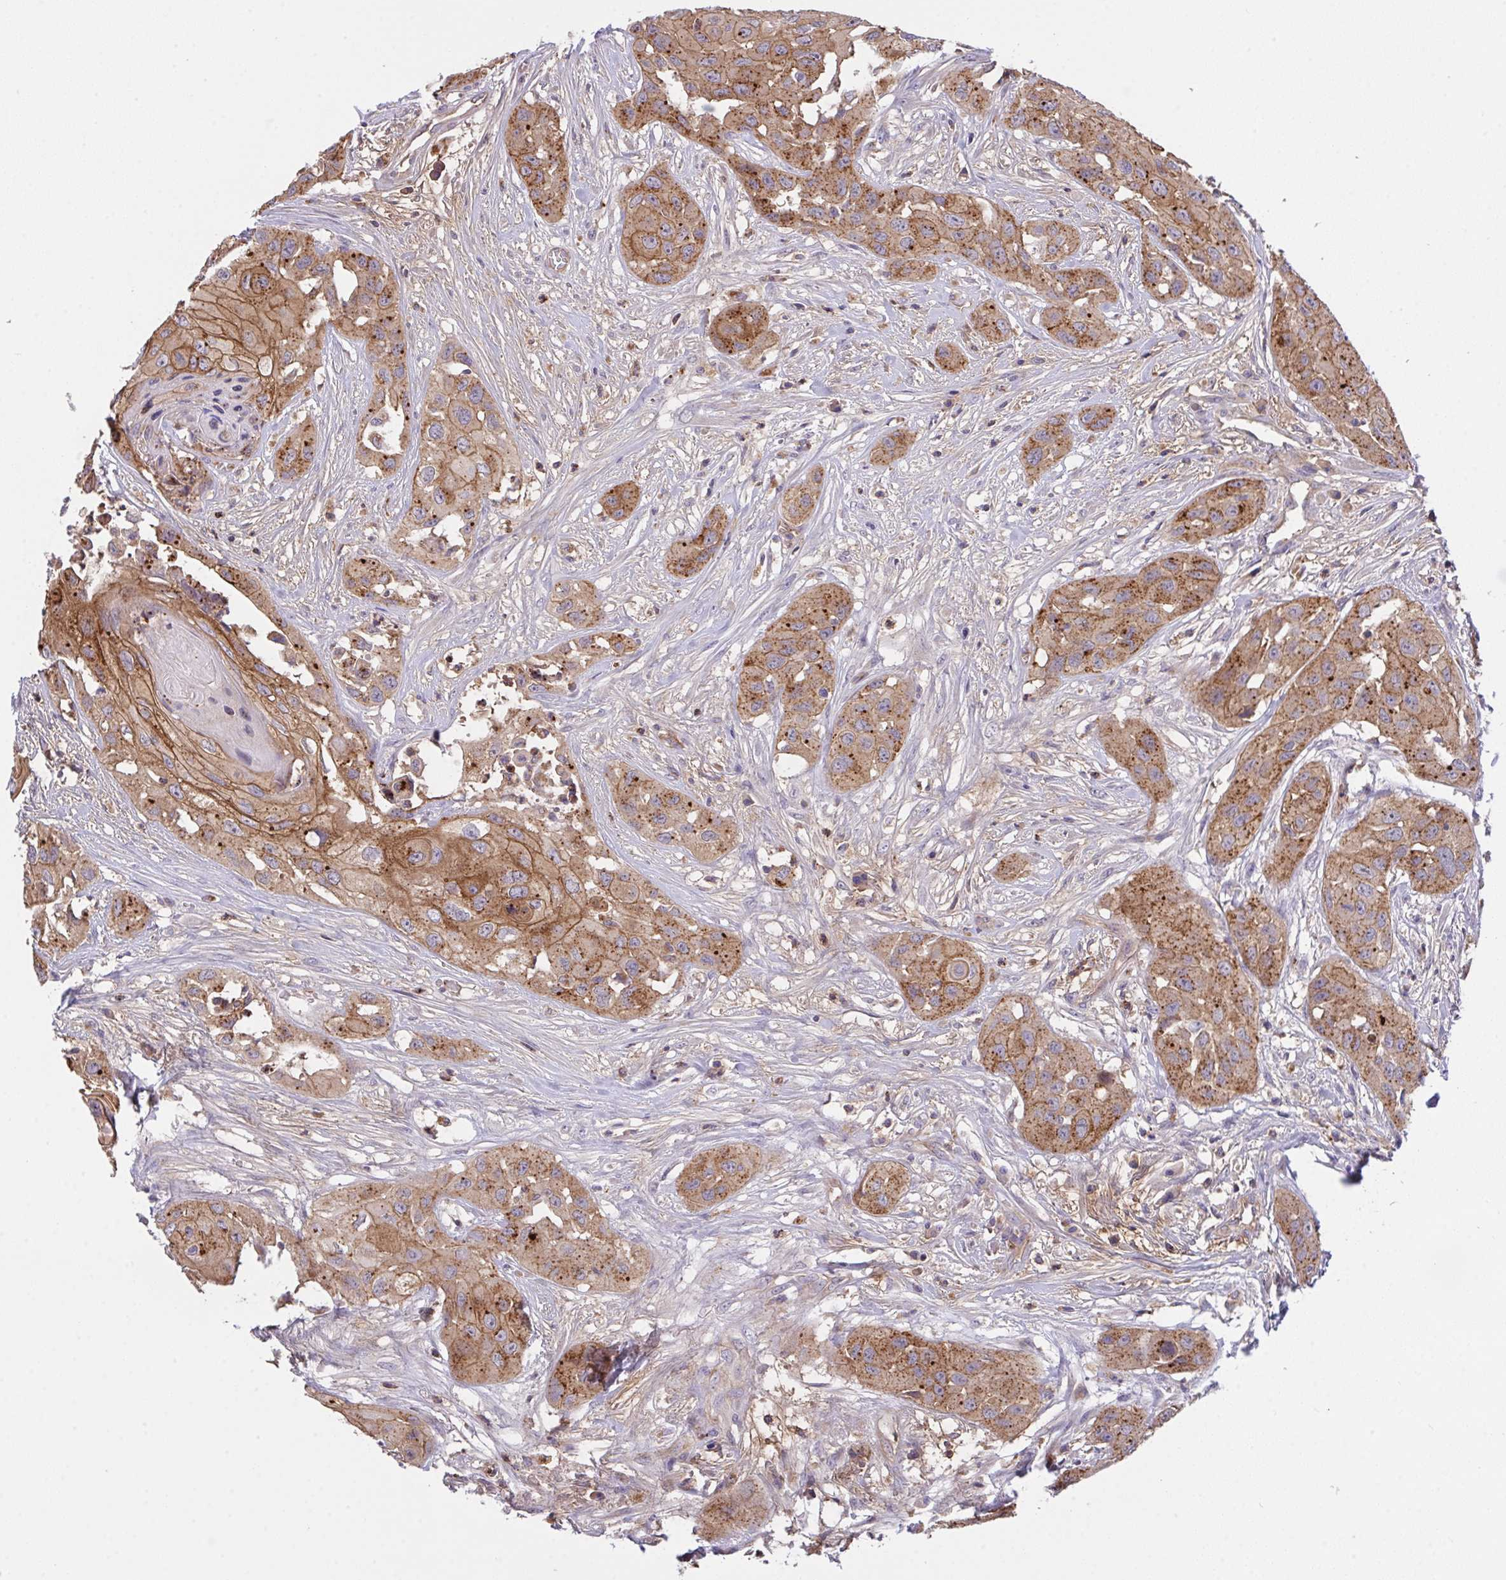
{"staining": {"intensity": "moderate", "quantity": ">75%", "location": "cytoplasmic/membranous"}, "tissue": "head and neck cancer", "cell_type": "Tumor cells", "image_type": "cancer", "snomed": [{"axis": "morphology", "description": "Squamous cell carcinoma, NOS"}, {"axis": "topography", "description": "Head-Neck"}], "caption": "IHC image of neoplastic tissue: head and neck squamous cell carcinoma stained using immunohistochemistry (IHC) shows medium levels of moderate protein expression localized specifically in the cytoplasmic/membranous of tumor cells, appearing as a cytoplasmic/membranous brown color.", "gene": "C4orf36", "patient": {"sex": "male", "age": 83}}